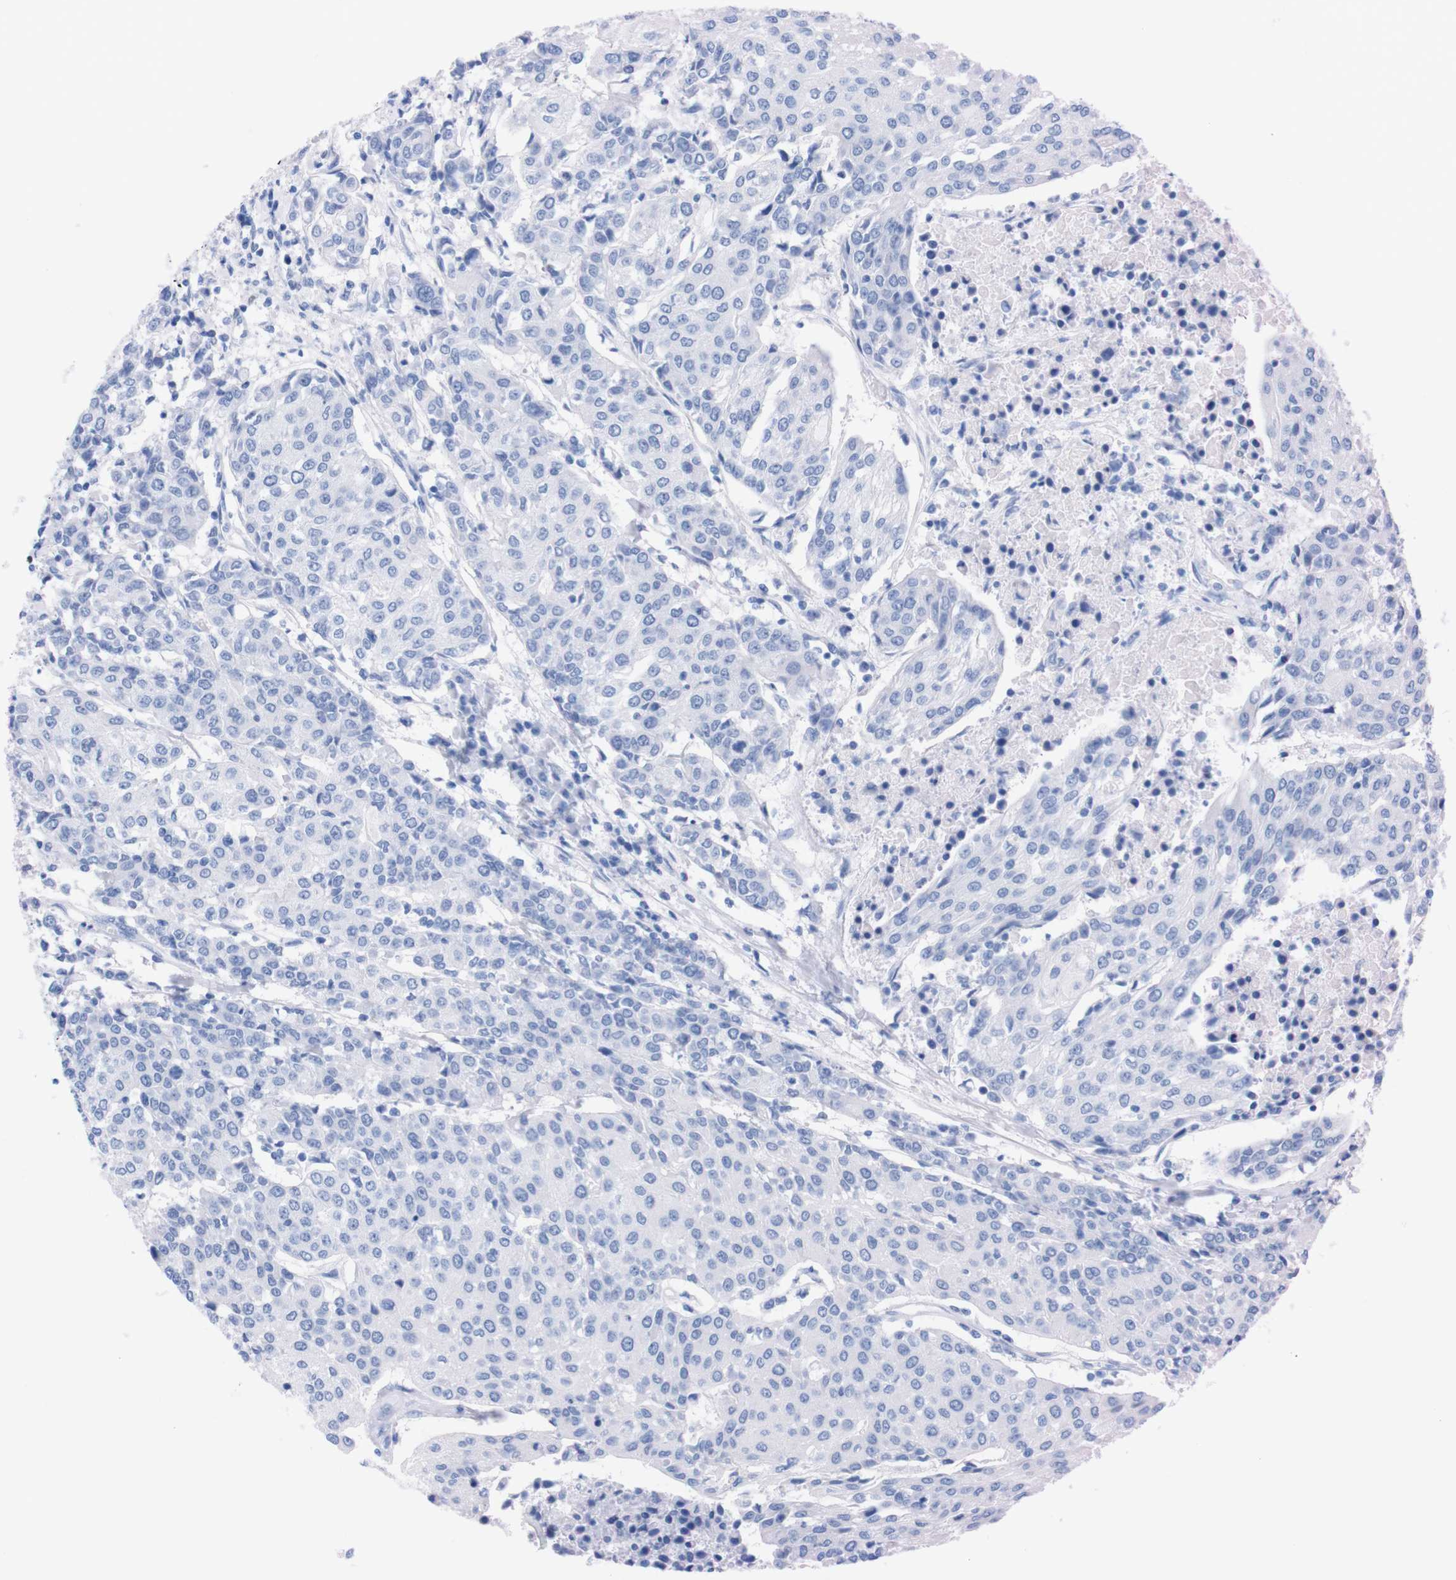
{"staining": {"intensity": "negative", "quantity": "none", "location": "none"}, "tissue": "urothelial cancer", "cell_type": "Tumor cells", "image_type": "cancer", "snomed": [{"axis": "morphology", "description": "Urothelial carcinoma, High grade"}, {"axis": "topography", "description": "Urinary bladder"}], "caption": "Tumor cells are negative for brown protein staining in urothelial cancer.", "gene": "P2RY12", "patient": {"sex": "female", "age": 85}}